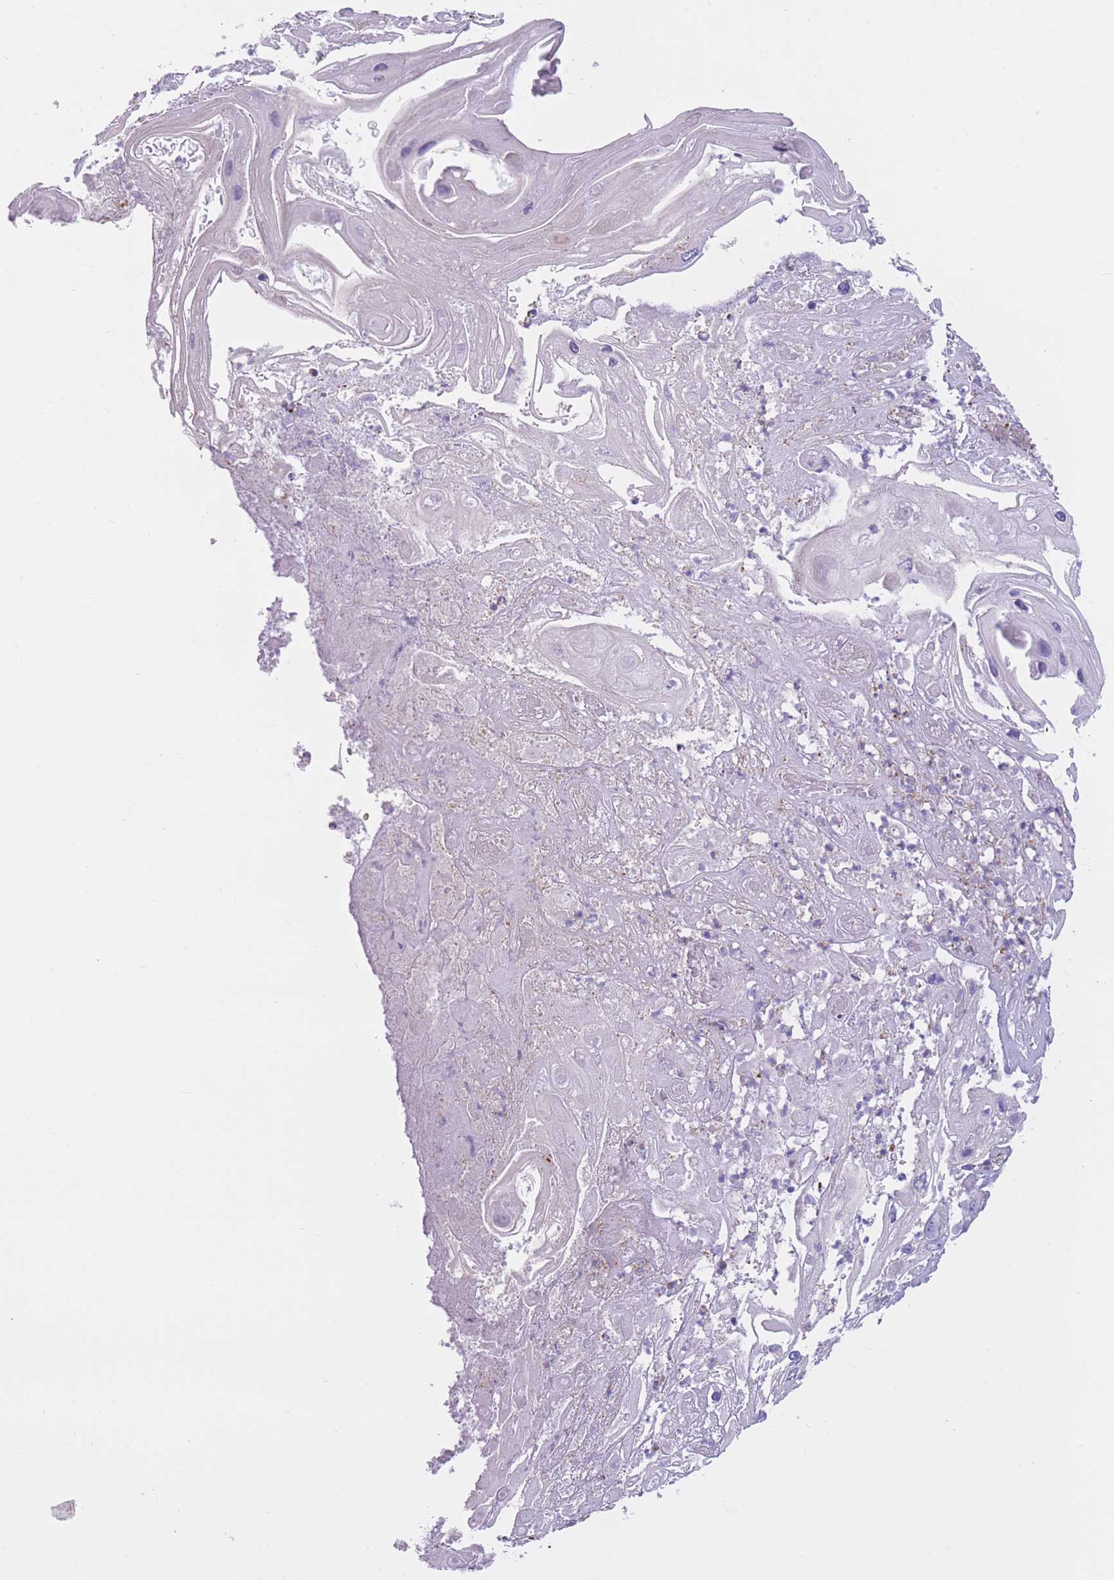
{"staining": {"intensity": "negative", "quantity": "none", "location": "none"}, "tissue": "skin cancer", "cell_type": "Tumor cells", "image_type": "cancer", "snomed": [{"axis": "morphology", "description": "Squamous cell carcinoma, NOS"}, {"axis": "topography", "description": "Skin"}], "caption": "Micrograph shows no protein positivity in tumor cells of skin cancer tissue.", "gene": "PDHA1", "patient": {"sex": "male", "age": 55}}